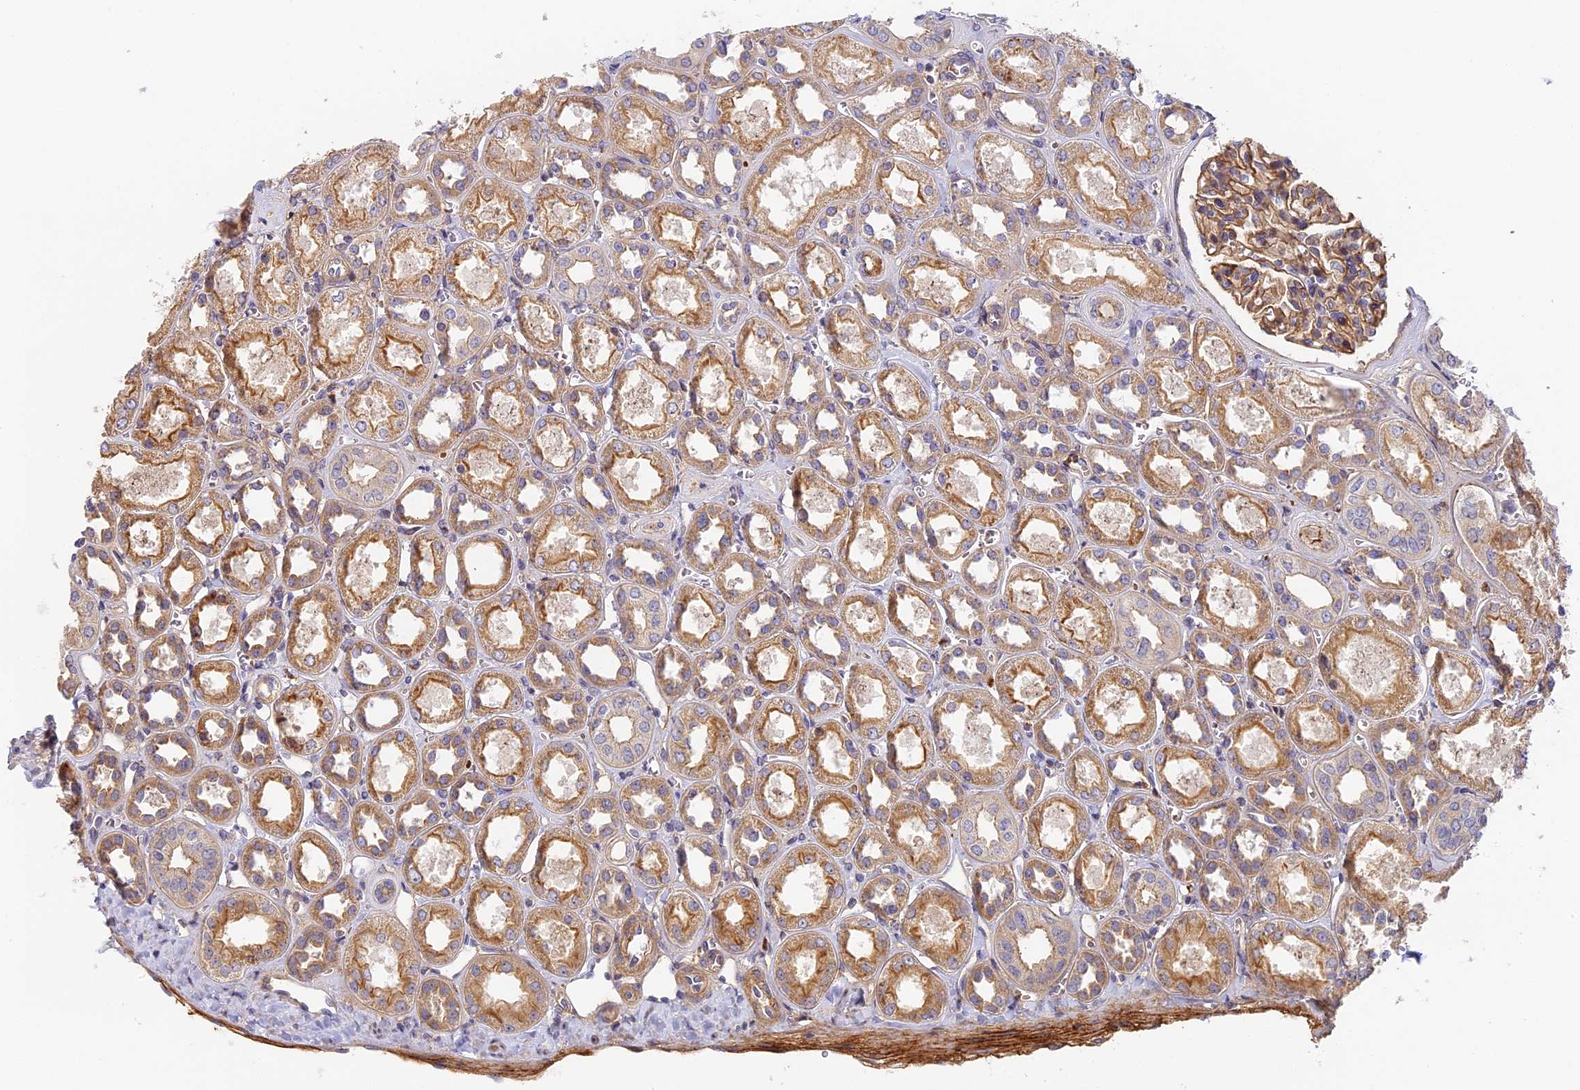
{"staining": {"intensity": "moderate", "quantity": ">75%", "location": "cytoplasmic/membranous"}, "tissue": "kidney", "cell_type": "Cells in glomeruli", "image_type": "normal", "snomed": [{"axis": "morphology", "description": "Normal tissue, NOS"}, {"axis": "morphology", "description": "Adenocarcinoma, NOS"}, {"axis": "topography", "description": "Kidney"}], "caption": "The photomicrograph demonstrates staining of normal kidney, revealing moderate cytoplasmic/membranous protein expression (brown color) within cells in glomeruli.", "gene": "MISP3", "patient": {"sex": "female", "age": 68}}